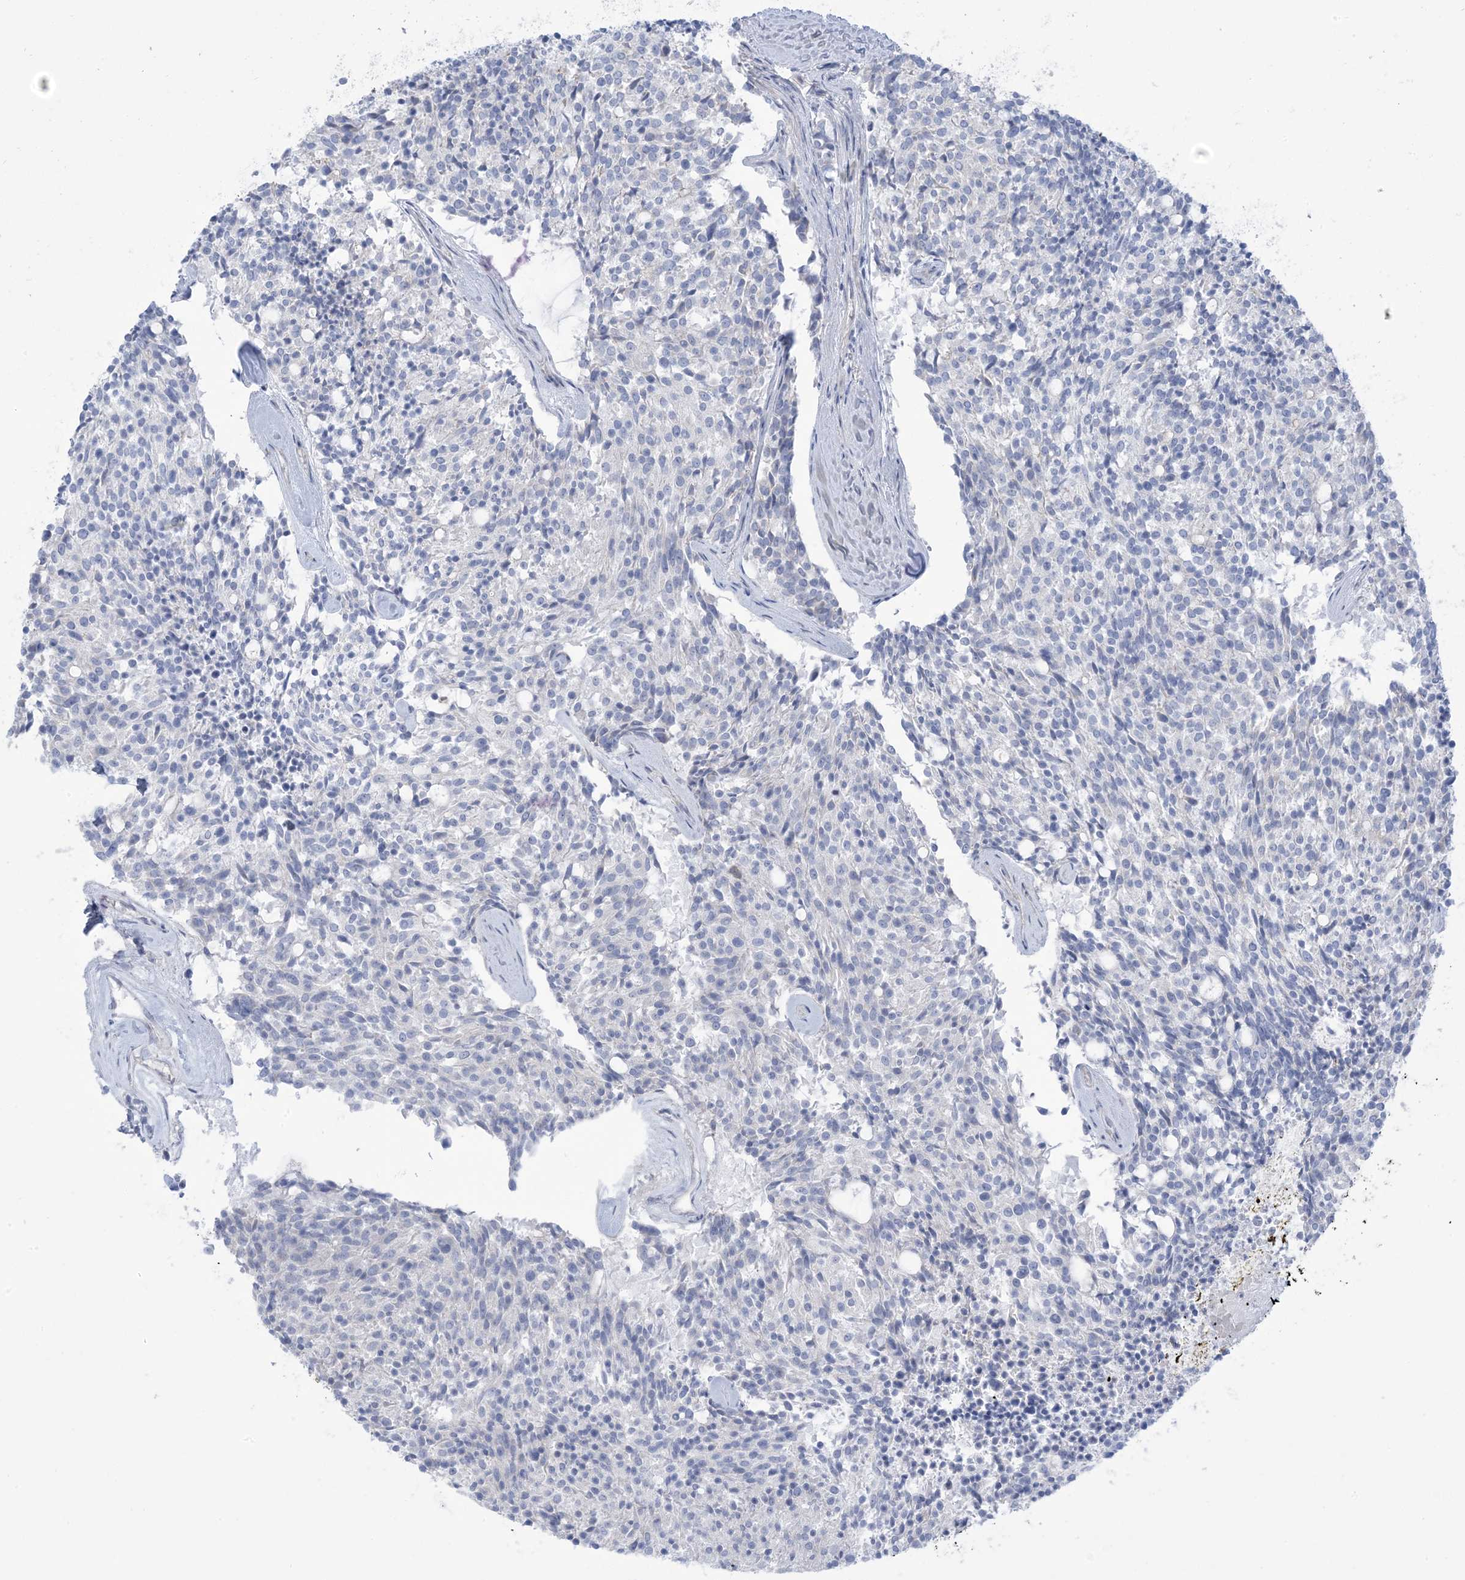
{"staining": {"intensity": "negative", "quantity": "none", "location": "none"}, "tissue": "carcinoid", "cell_type": "Tumor cells", "image_type": "cancer", "snomed": [{"axis": "morphology", "description": "Carcinoid, malignant, NOS"}, {"axis": "topography", "description": "Pancreas"}], "caption": "A high-resolution histopathology image shows immunohistochemistry (IHC) staining of carcinoid (malignant), which demonstrates no significant staining in tumor cells.", "gene": "MTHFD2L", "patient": {"sex": "female", "age": 54}}